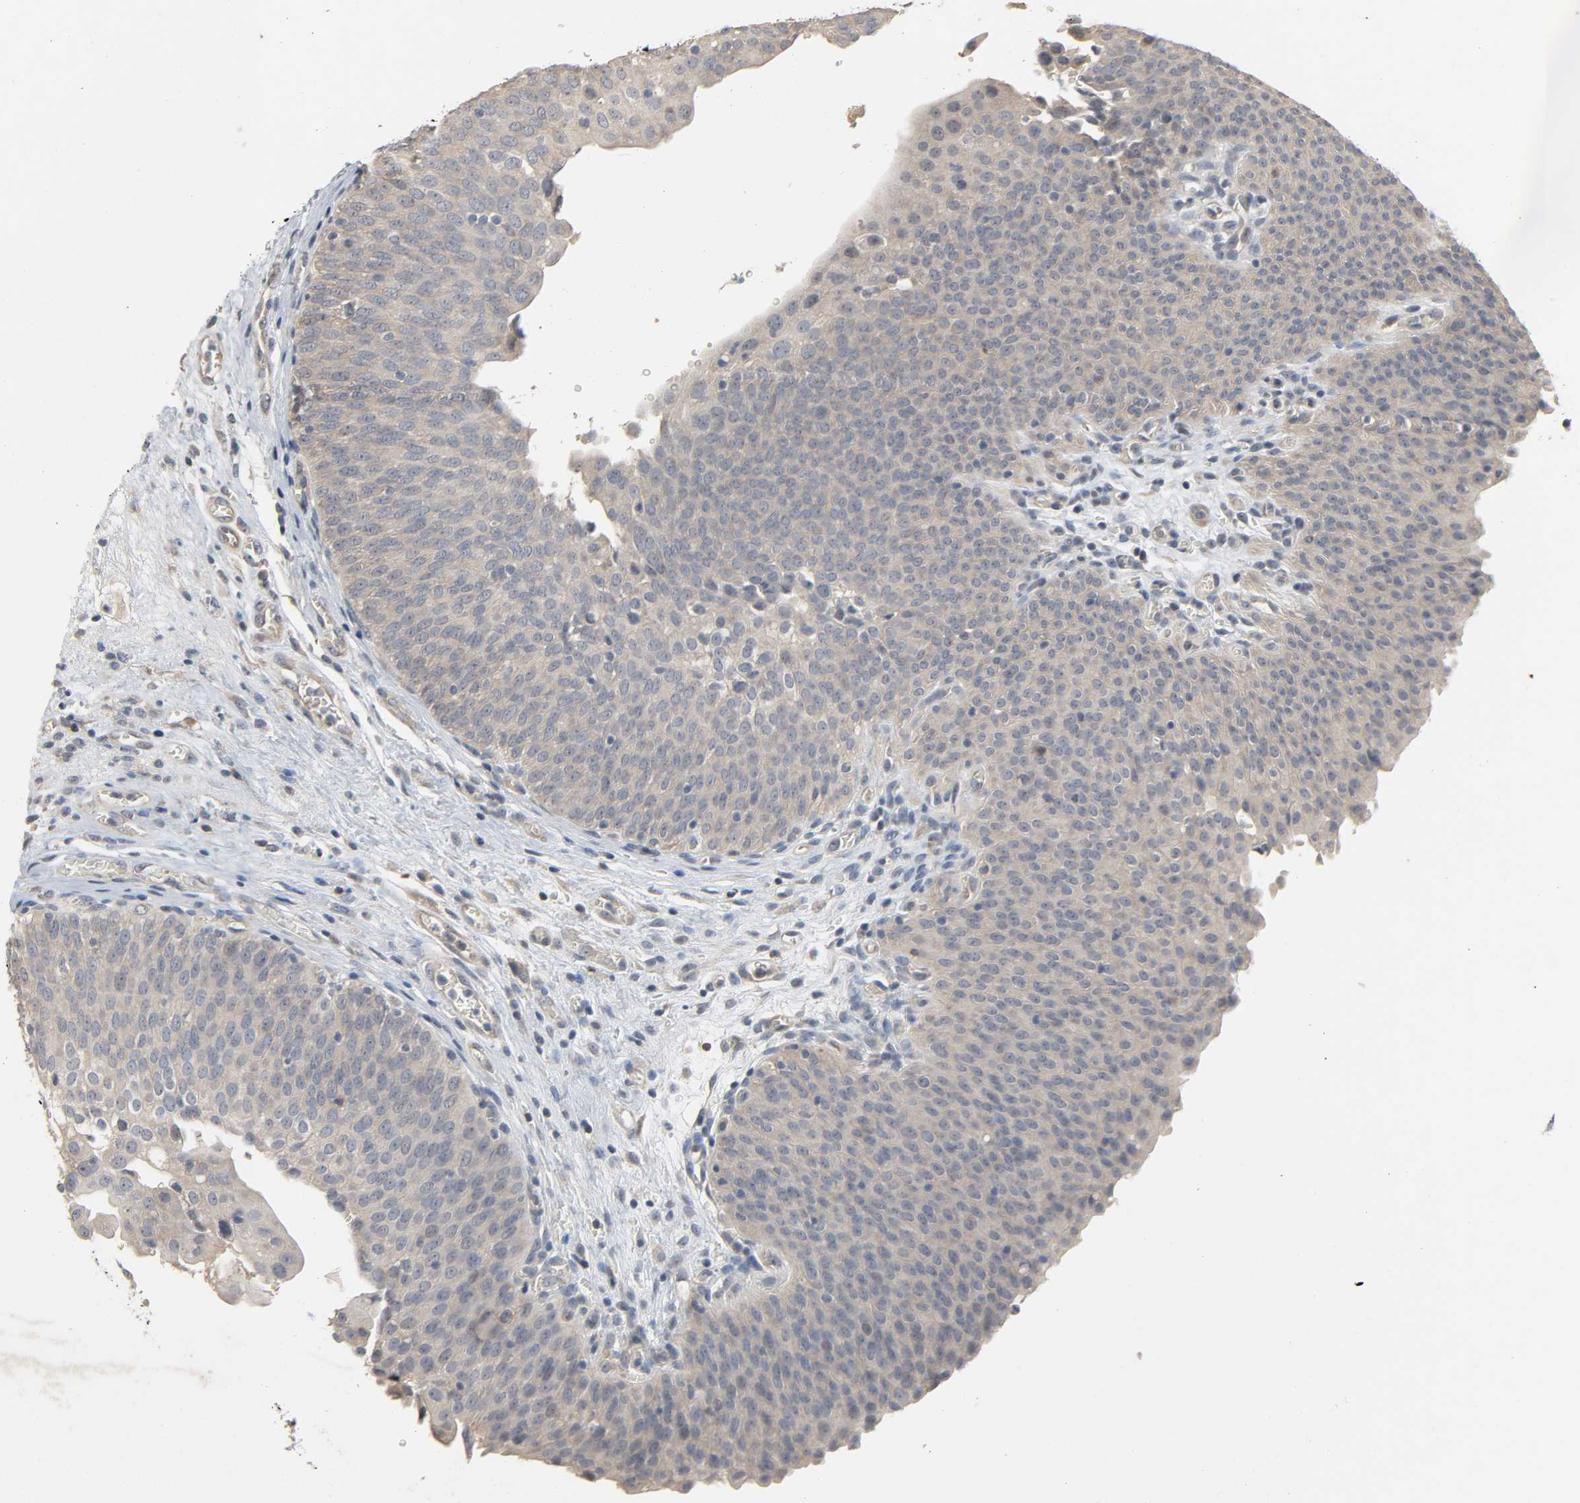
{"staining": {"intensity": "weak", "quantity": ">75%", "location": "cytoplasmic/membranous"}, "tissue": "urinary bladder", "cell_type": "Urothelial cells", "image_type": "normal", "snomed": [{"axis": "morphology", "description": "Normal tissue, NOS"}, {"axis": "morphology", "description": "Dysplasia, NOS"}, {"axis": "topography", "description": "Urinary bladder"}], "caption": "Protein expression analysis of benign urinary bladder reveals weak cytoplasmic/membranous expression in about >75% of urothelial cells.", "gene": "CD4", "patient": {"sex": "male", "age": 35}}